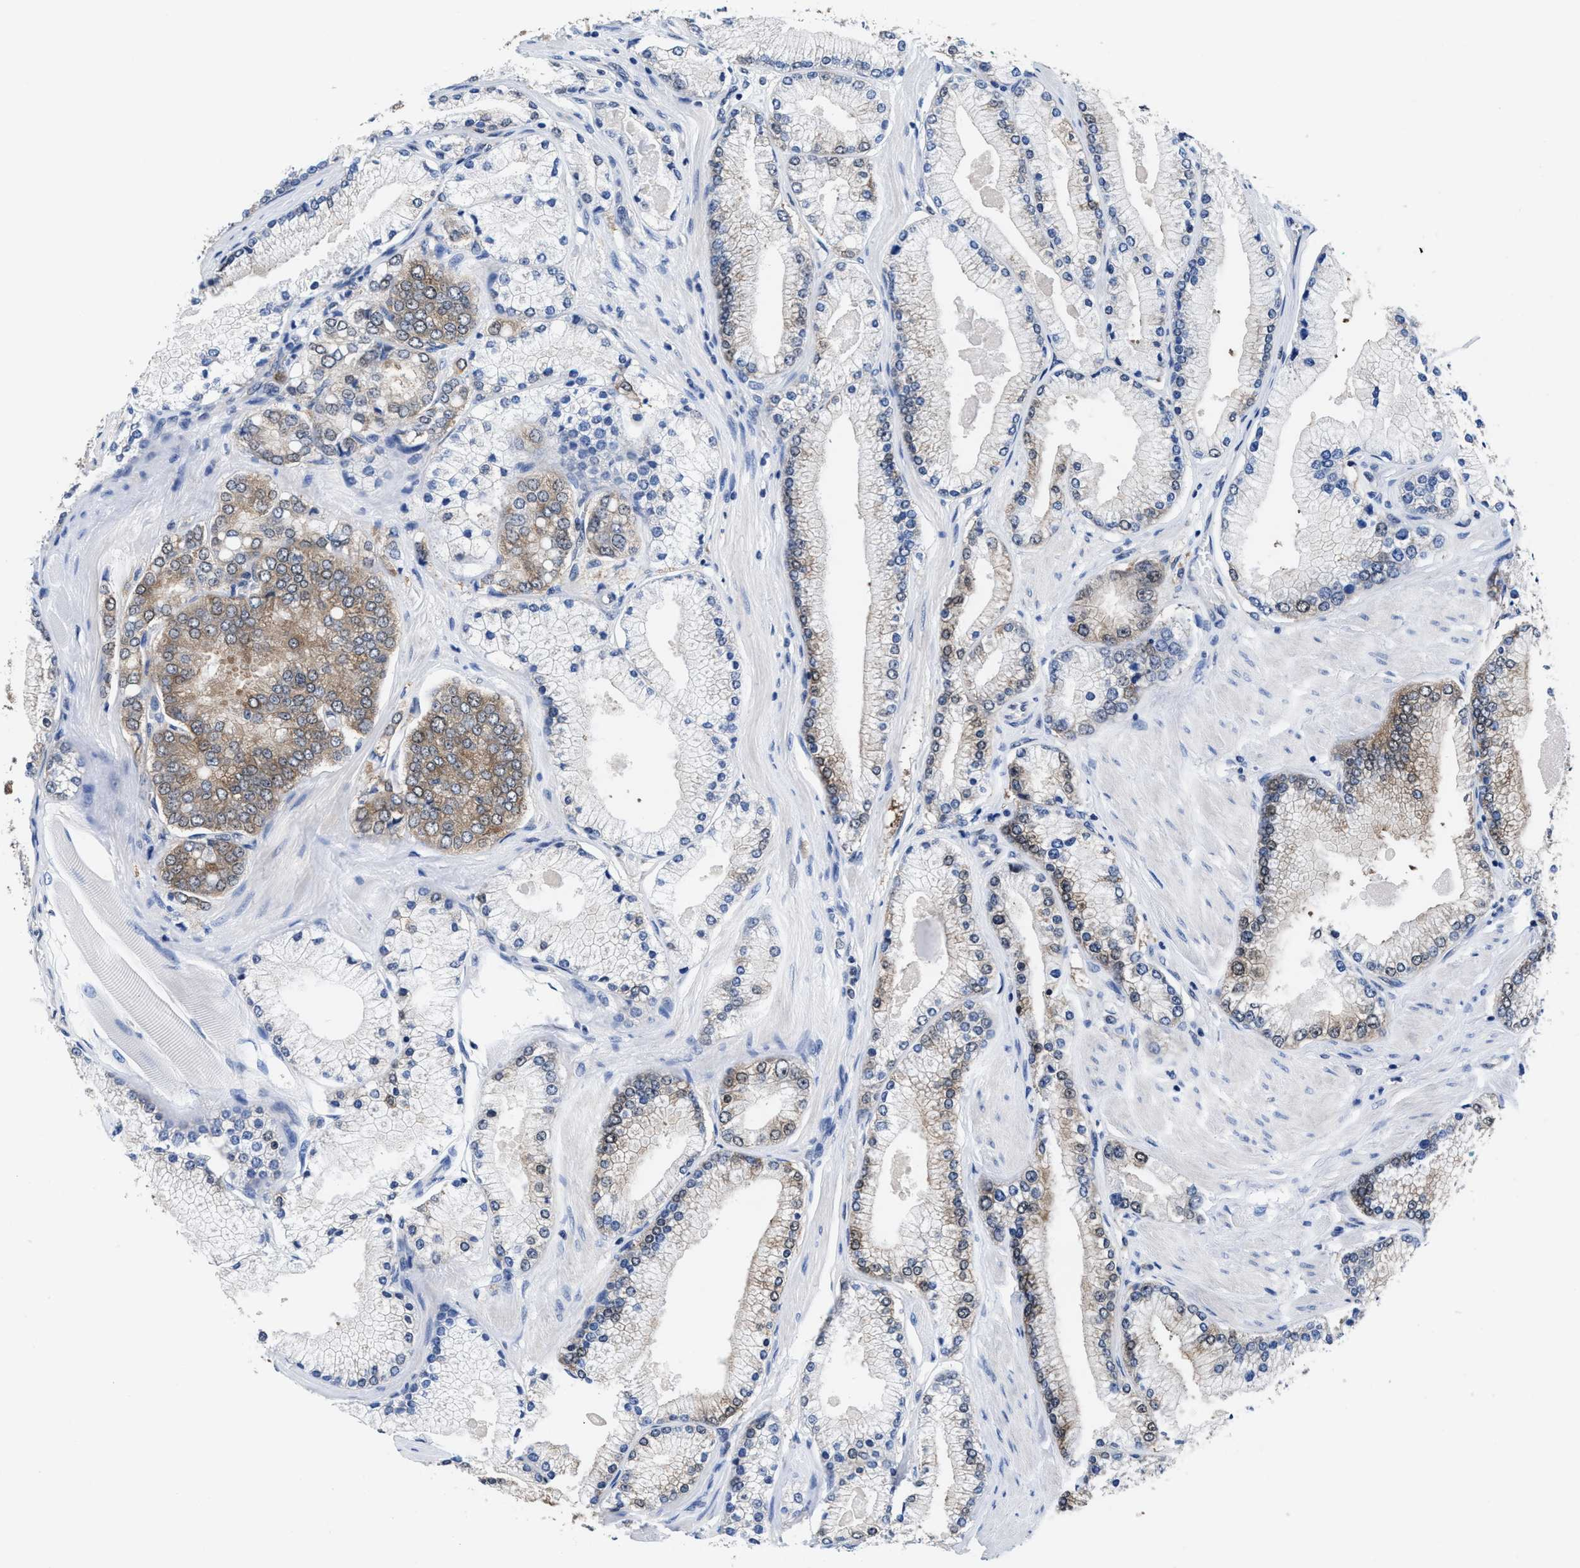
{"staining": {"intensity": "moderate", "quantity": "25%-75%", "location": "cytoplasmic/membranous"}, "tissue": "prostate cancer", "cell_type": "Tumor cells", "image_type": "cancer", "snomed": [{"axis": "morphology", "description": "Adenocarcinoma, High grade"}, {"axis": "topography", "description": "Prostate"}], "caption": "Immunohistochemistry (IHC) histopathology image of human prostate cancer stained for a protein (brown), which demonstrates medium levels of moderate cytoplasmic/membranous staining in approximately 25%-75% of tumor cells.", "gene": "ACLY", "patient": {"sex": "male", "age": 50}}